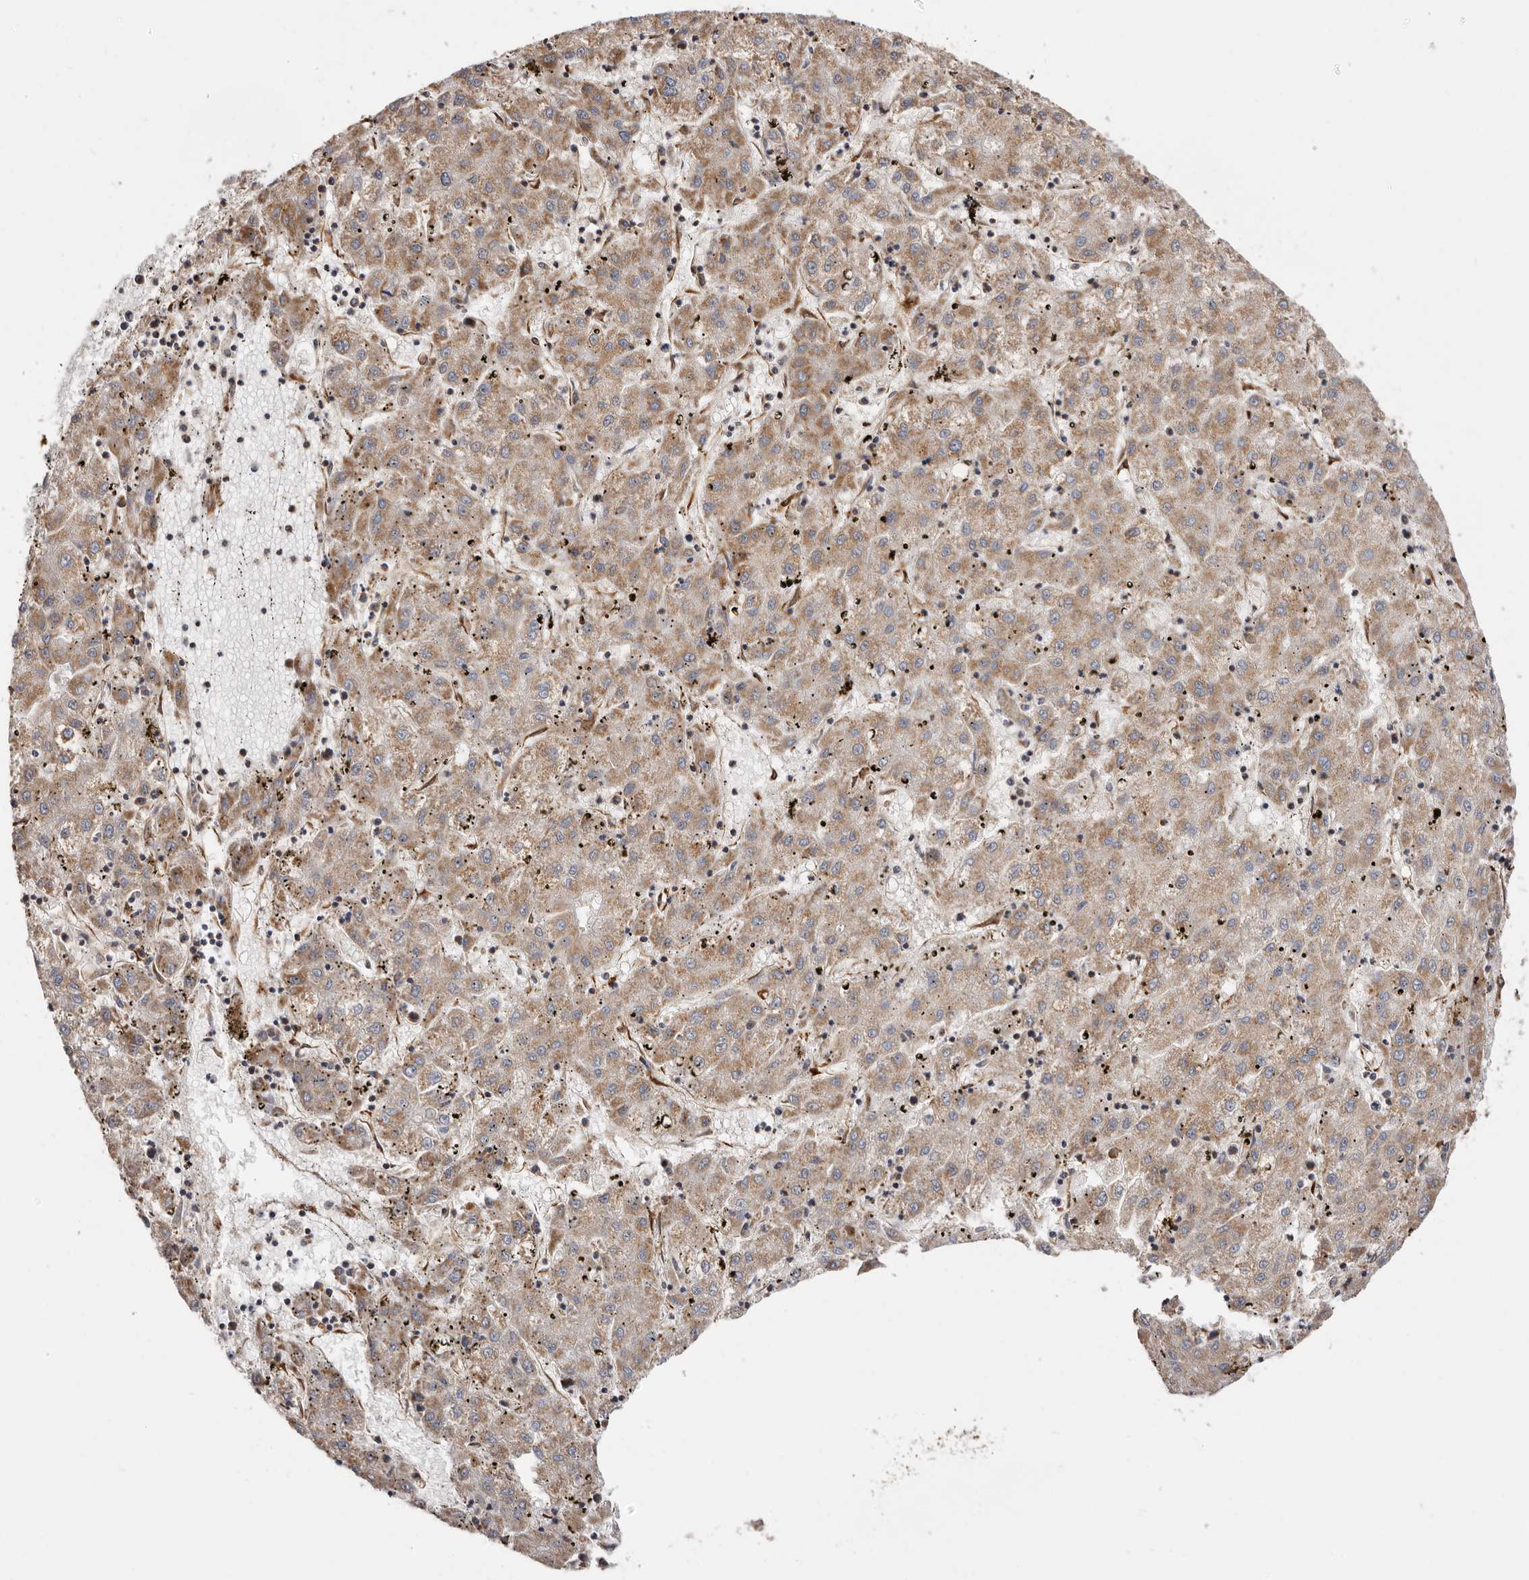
{"staining": {"intensity": "weak", "quantity": ">75%", "location": "cytoplasmic/membranous"}, "tissue": "liver cancer", "cell_type": "Tumor cells", "image_type": "cancer", "snomed": [{"axis": "morphology", "description": "Carcinoma, Hepatocellular, NOS"}, {"axis": "topography", "description": "Liver"}], "caption": "Liver cancer (hepatocellular carcinoma) stained with a brown dye shows weak cytoplasmic/membranous positive positivity in approximately >75% of tumor cells.", "gene": "COQ8B", "patient": {"sex": "male", "age": 72}}